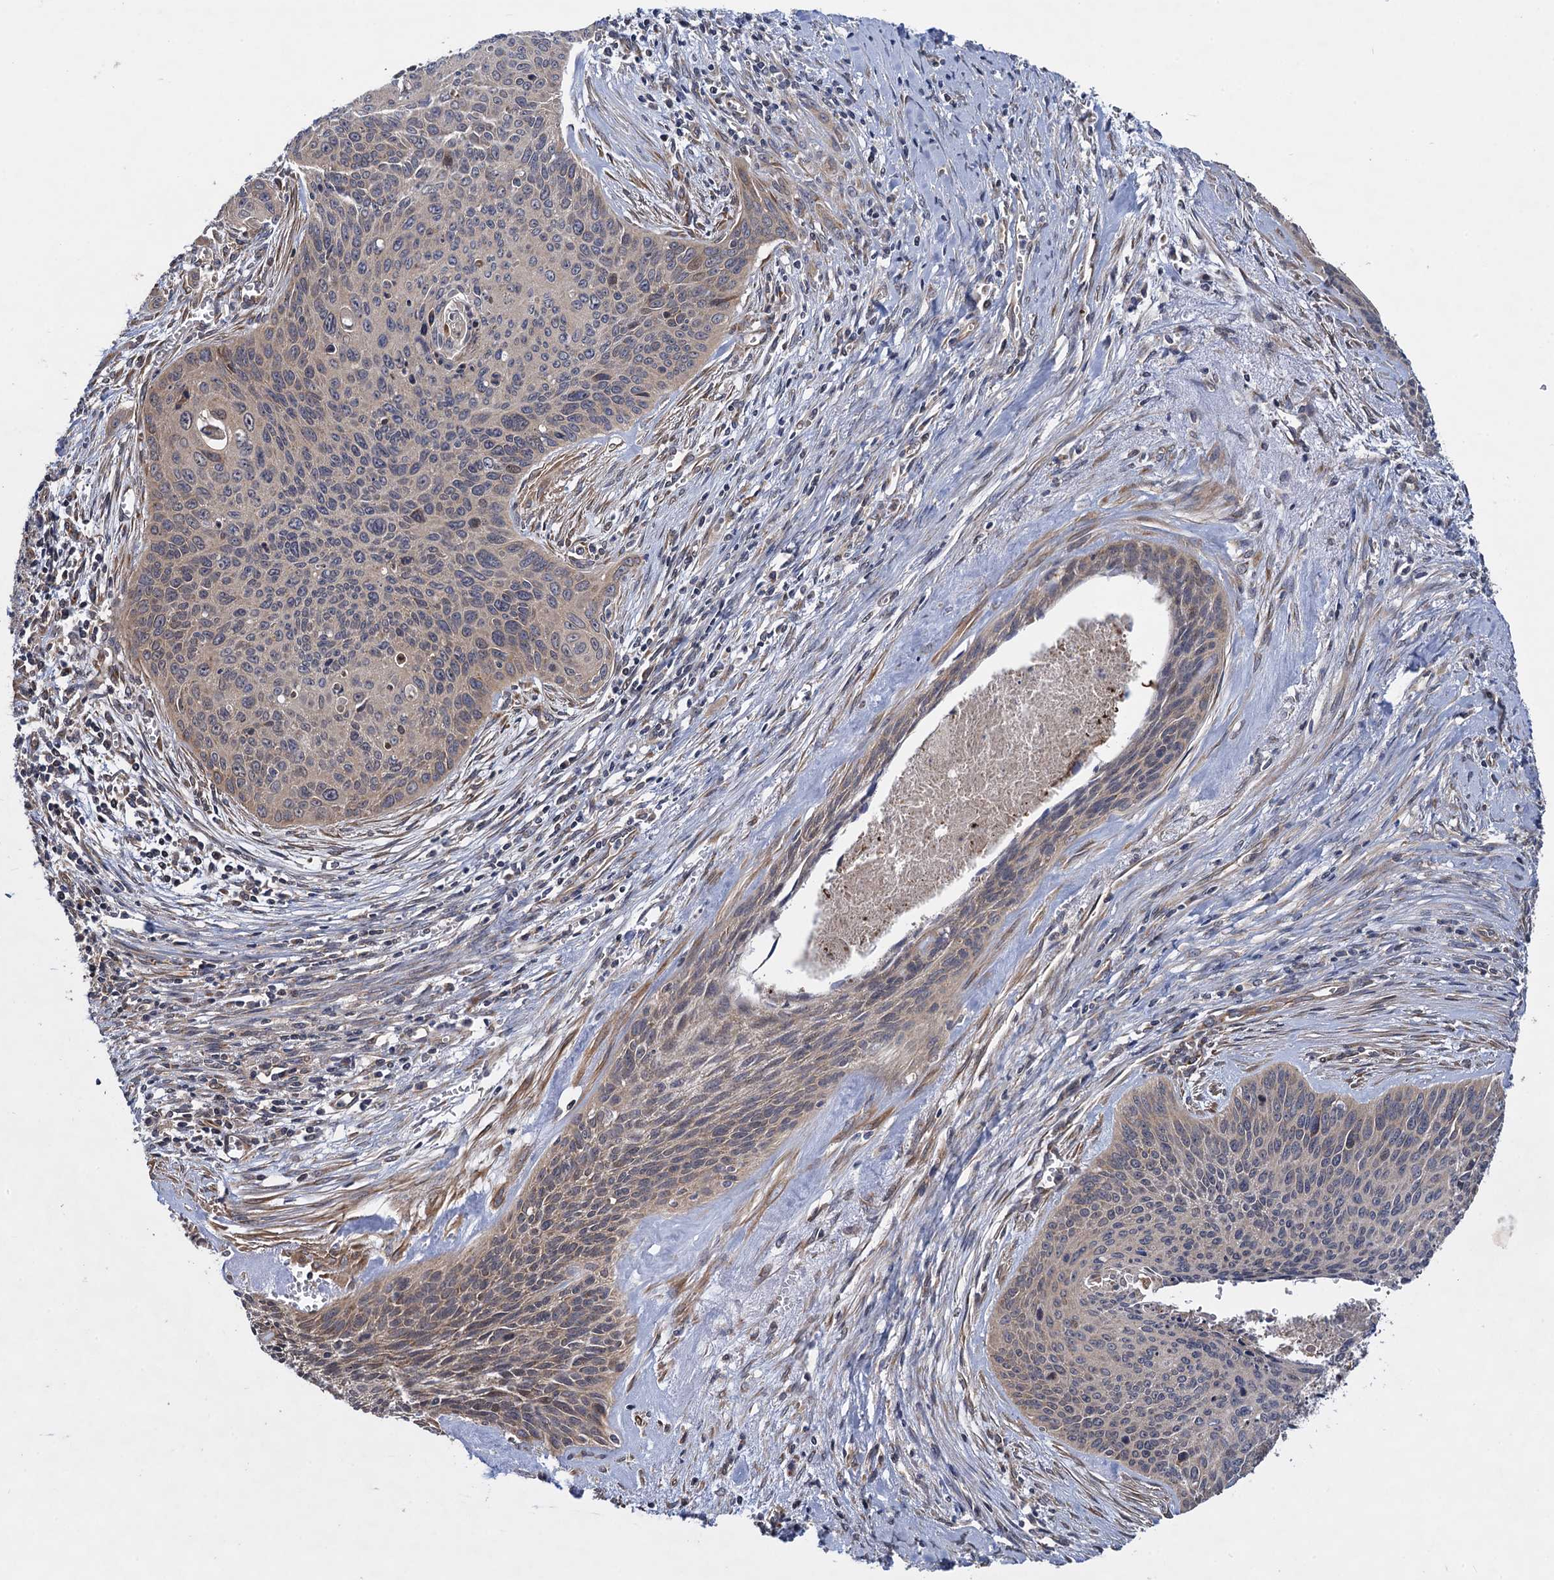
{"staining": {"intensity": "weak", "quantity": "<25%", "location": "cytoplasmic/membranous,nuclear"}, "tissue": "cervical cancer", "cell_type": "Tumor cells", "image_type": "cancer", "snomed": [{"axis": "morphology", "description": "Squamous cell carcinoma, NOS"}, {"axis": "topography", "description": "Cervix"}], "caption": "Immunohistochemical staining of squamous cell carcinoma (cervical) demonstrates no significant expression in tumor cells.", "gene": "HAUS1", "patient": {"sex": "female", "age": 55}}